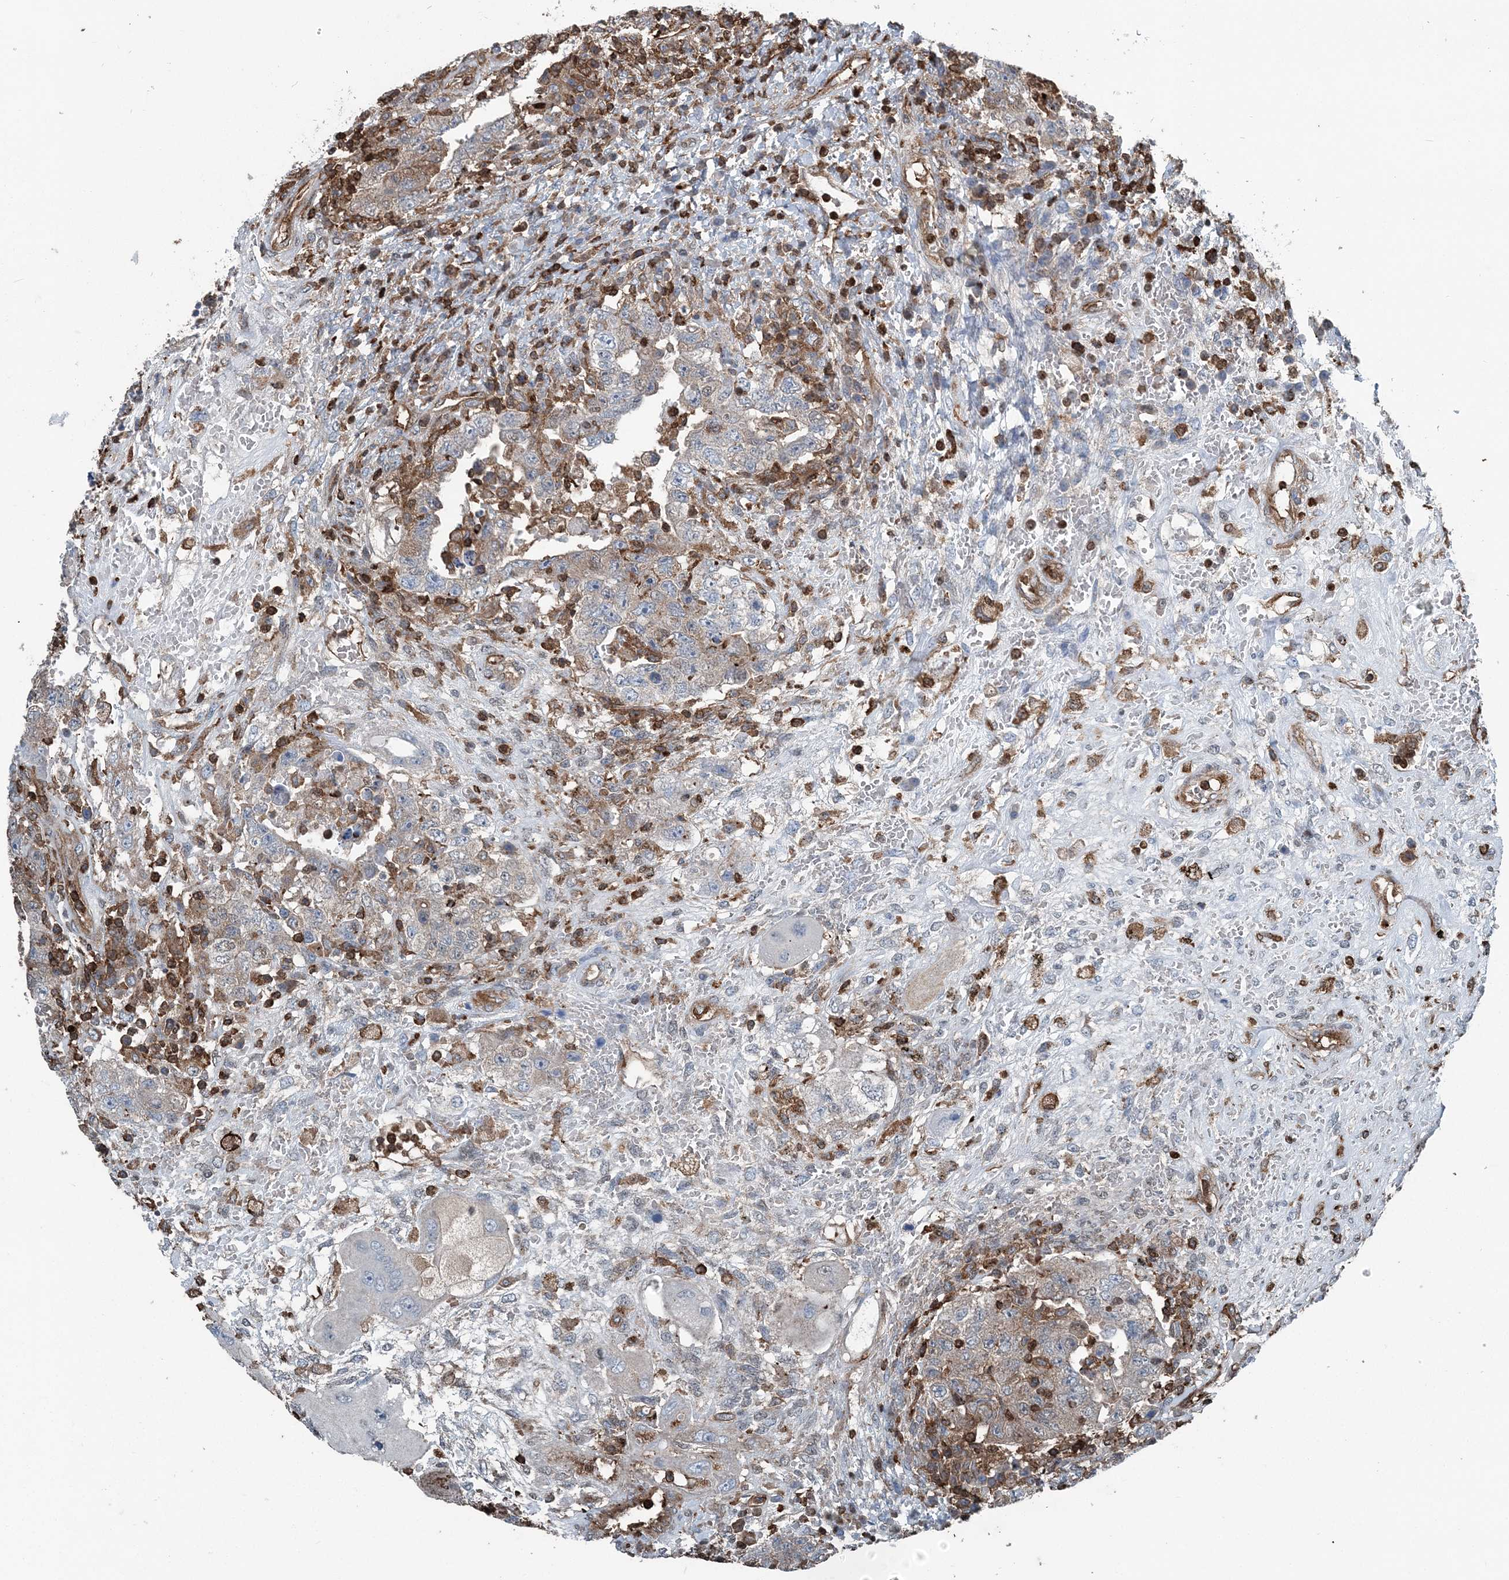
{"staining": {"intensity": "moderate", "quantity": "<25%", "location": "cytoplasmic/membranous"}, "tissue": "testis cancer", "cell_type": "Tumor cells", "image_type": "cancer", "snomed": [{"axis": "morphology", "description": "Carcinoma, Embryonal, NOS"}, {"axis": "topography", "description": "Testis"}], "caption": "Moderate cytoplasmic/membranous protein staining is identified in about <25% of tumor cells in testis cancer.", "gene": "CFL1", "patient": {"sex": "male", "age": 26}}